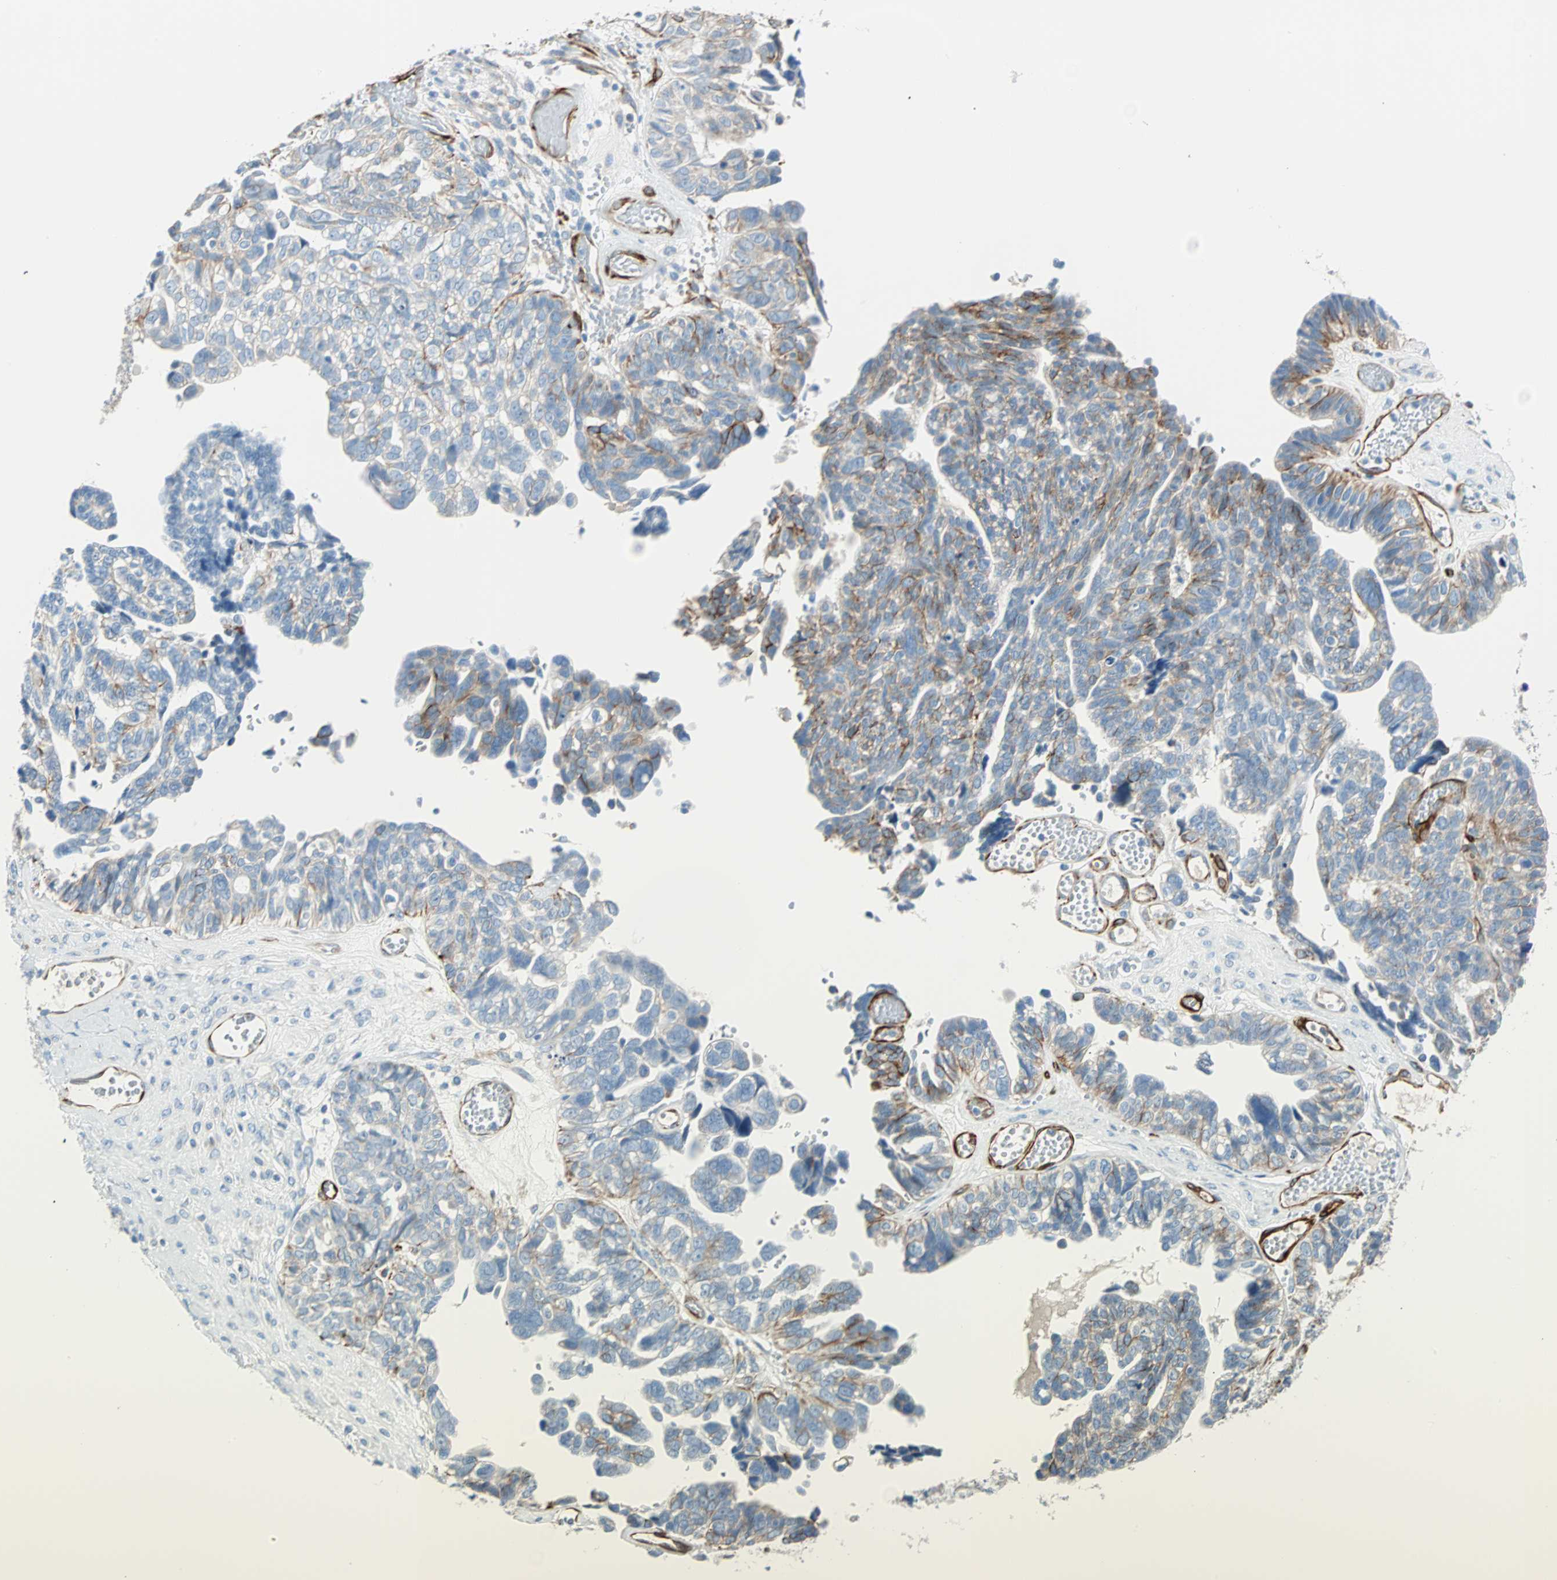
{"staining": {"intensity": "moderate", "quantity": "<25%", "location": "cytoplasmic/membranous"}, "tissue": "ovarian cancer", "cell_type": "Tumor cells", "image_type": "cancer", "snomed": [{"axis": "morphology", "description": "Cystadenocarcinoma, serous, NOS"}, {"axis": "topography", "description": "Ovary"}], "caption": "IHC micrograph of neoplastic tissue: human ovarian cancer (serous cystadenocarcinoma) stained using IHC displays low levels of moderate protein expression localized specifically in the cytoplasmic/membranous of tumor cells, appearing as a cytoplasmic/membranous brown color.", "gene": "NES", "patient": {"sex": "female", "age": 79}}